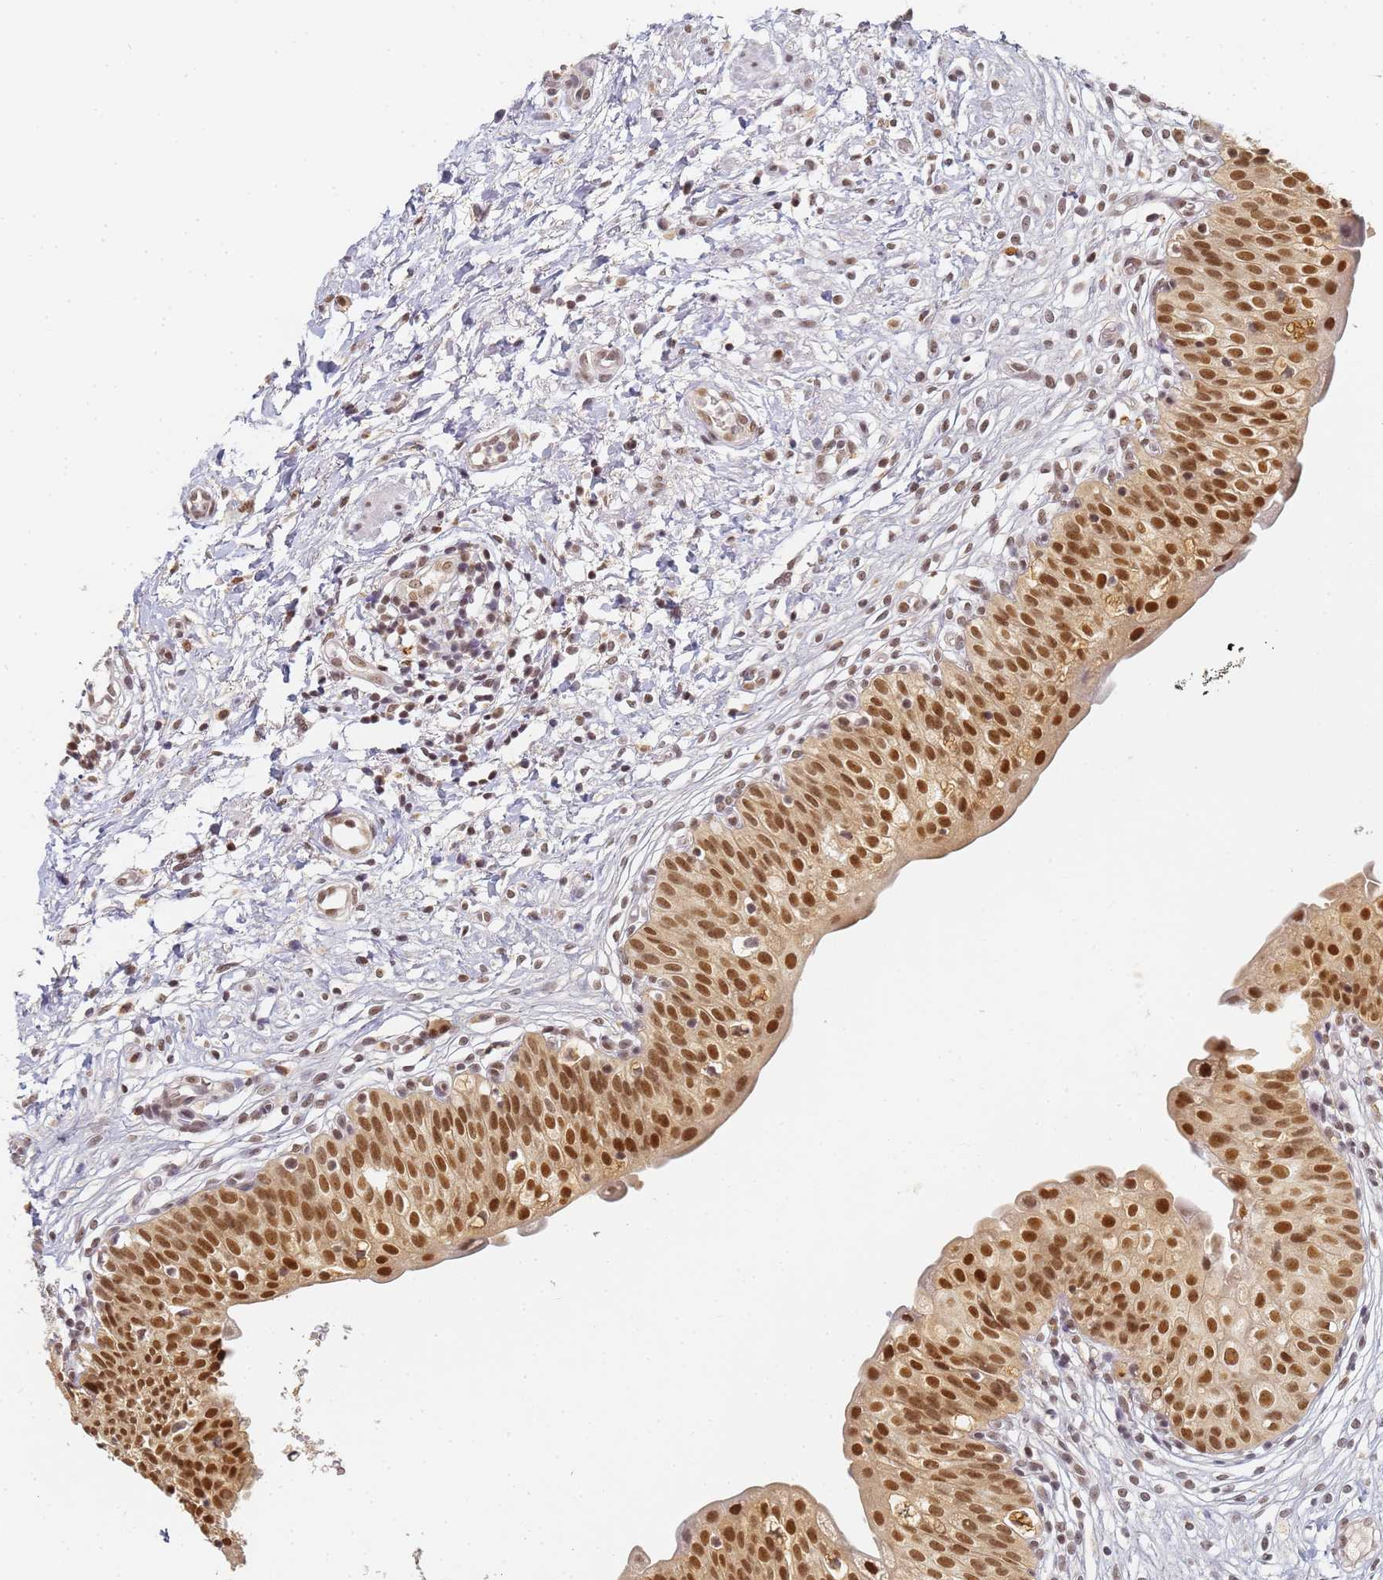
{"staining": {"intensity": "strong", "quantity": ">75%", "location": "nuclear"}, "tissue": "urinary bladder", "cell_type": "Urothelial cells", "image_type": "normal", "snomed": [{"axis": "morphology", "description": "Normal tissue, NOS"}, {"axis": "topography", "description": "Urinary bladder"}], "caption": "Immunohistochemistry (IHC) photomicrograph of normal urinary bladder stained for a protein (brown), which reveals high levels of strong nuclear staining in approximately >75% of urothelial cells.", "gene": "HMCES", "patient": {"sex": "male", "age": 55}}